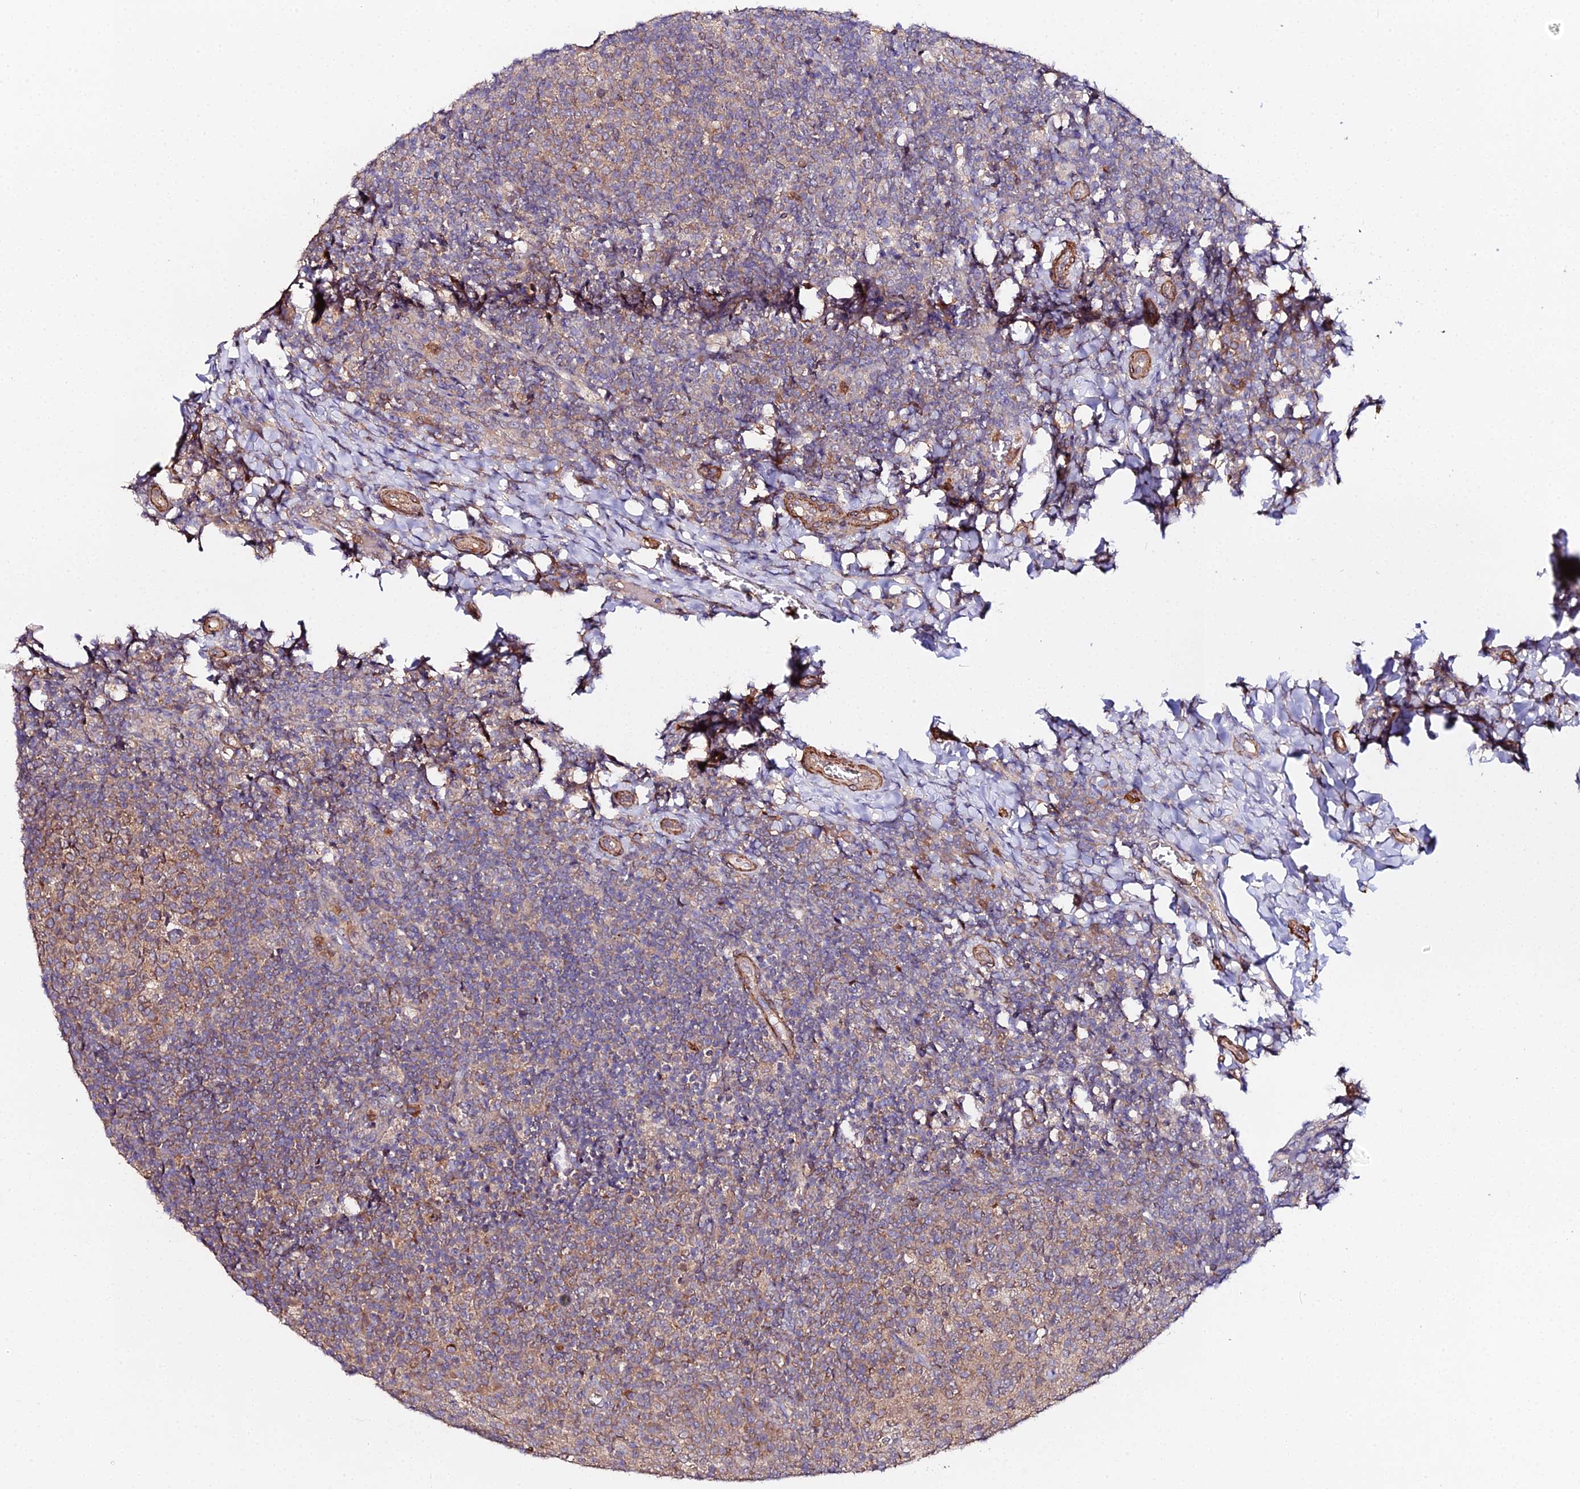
{"staining": {"intensity": "strong", "quantity": ">75%", "location": "cytoplasmic/membranous"}, "tissue": "tonsil", "cell_type": "Germinal center cells", "image_type": "normal", "snomed": [{"axis": "morphology", "description": "Normal tissue, NOS"}, {"axis": "topography", "description": "Tonsil"}], "caption": "The photomicrograph shows immunohistochemical staining of unremarkable tonsil. There is strong cytoplasmic/membranous staining is appreciated in about >75% of germinal center cells. (IHC, brightfield microscopy, high magnification).", "gene": "TRIM26", "patient": {"sex": "female", "age": 10}}